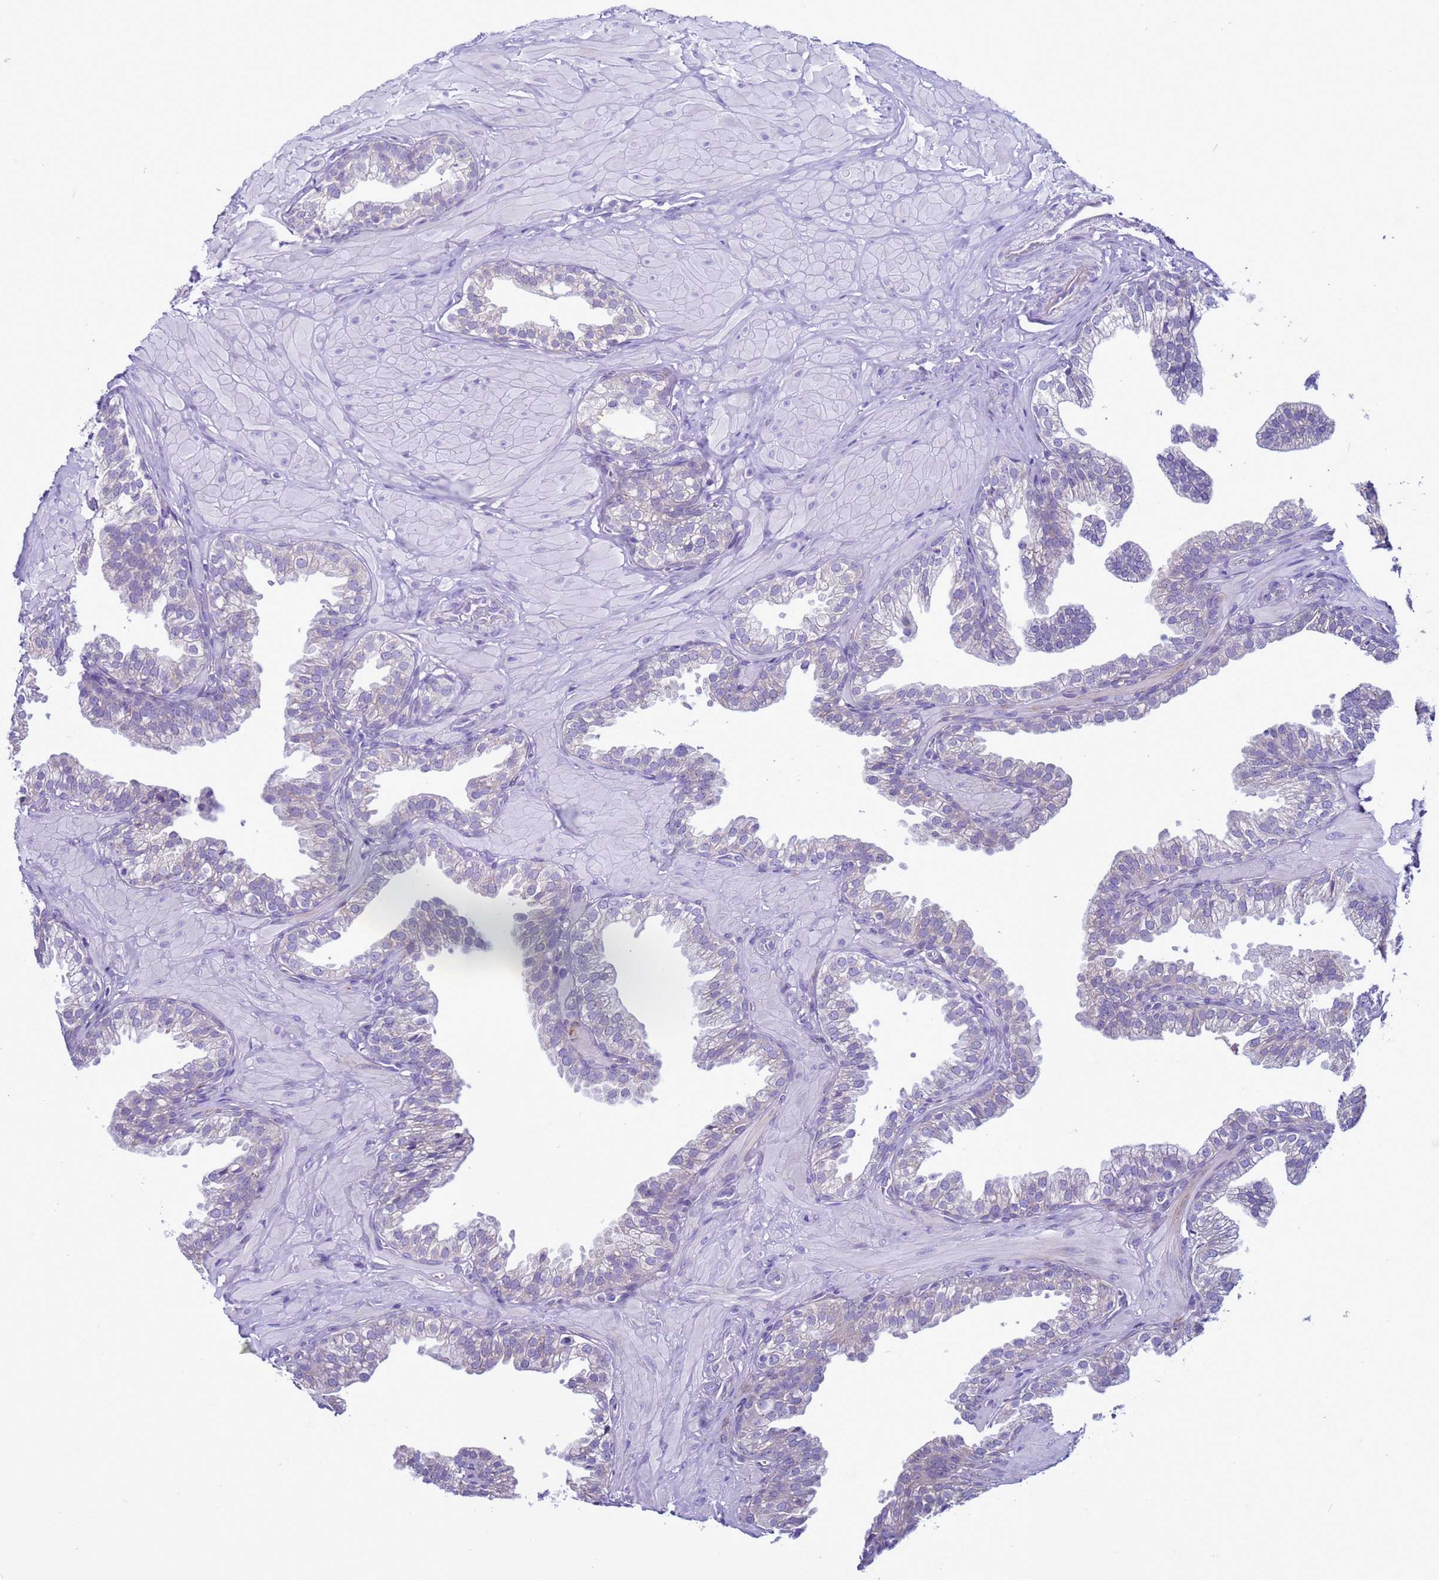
{"staining": {"intensity": "negative", "quantity": "none", "location": "none"}, "tissue": "prostate", "cell_type": "Glandular cells", "image_type": "normal", "snomed": [{"axis": "morphology", "description": "Normal tissue, NOS"}, {"axis": "topography", "description": "Prostate"}, {"axis": "topography", "description": "Peripheral nerve tissue"}], "caption": "This is an IHC image of unremarkable human prostate. There is no positivity in glandular cells.", "gene": "ABHD17B", "patient": {"sex": "male", "age": 55}}